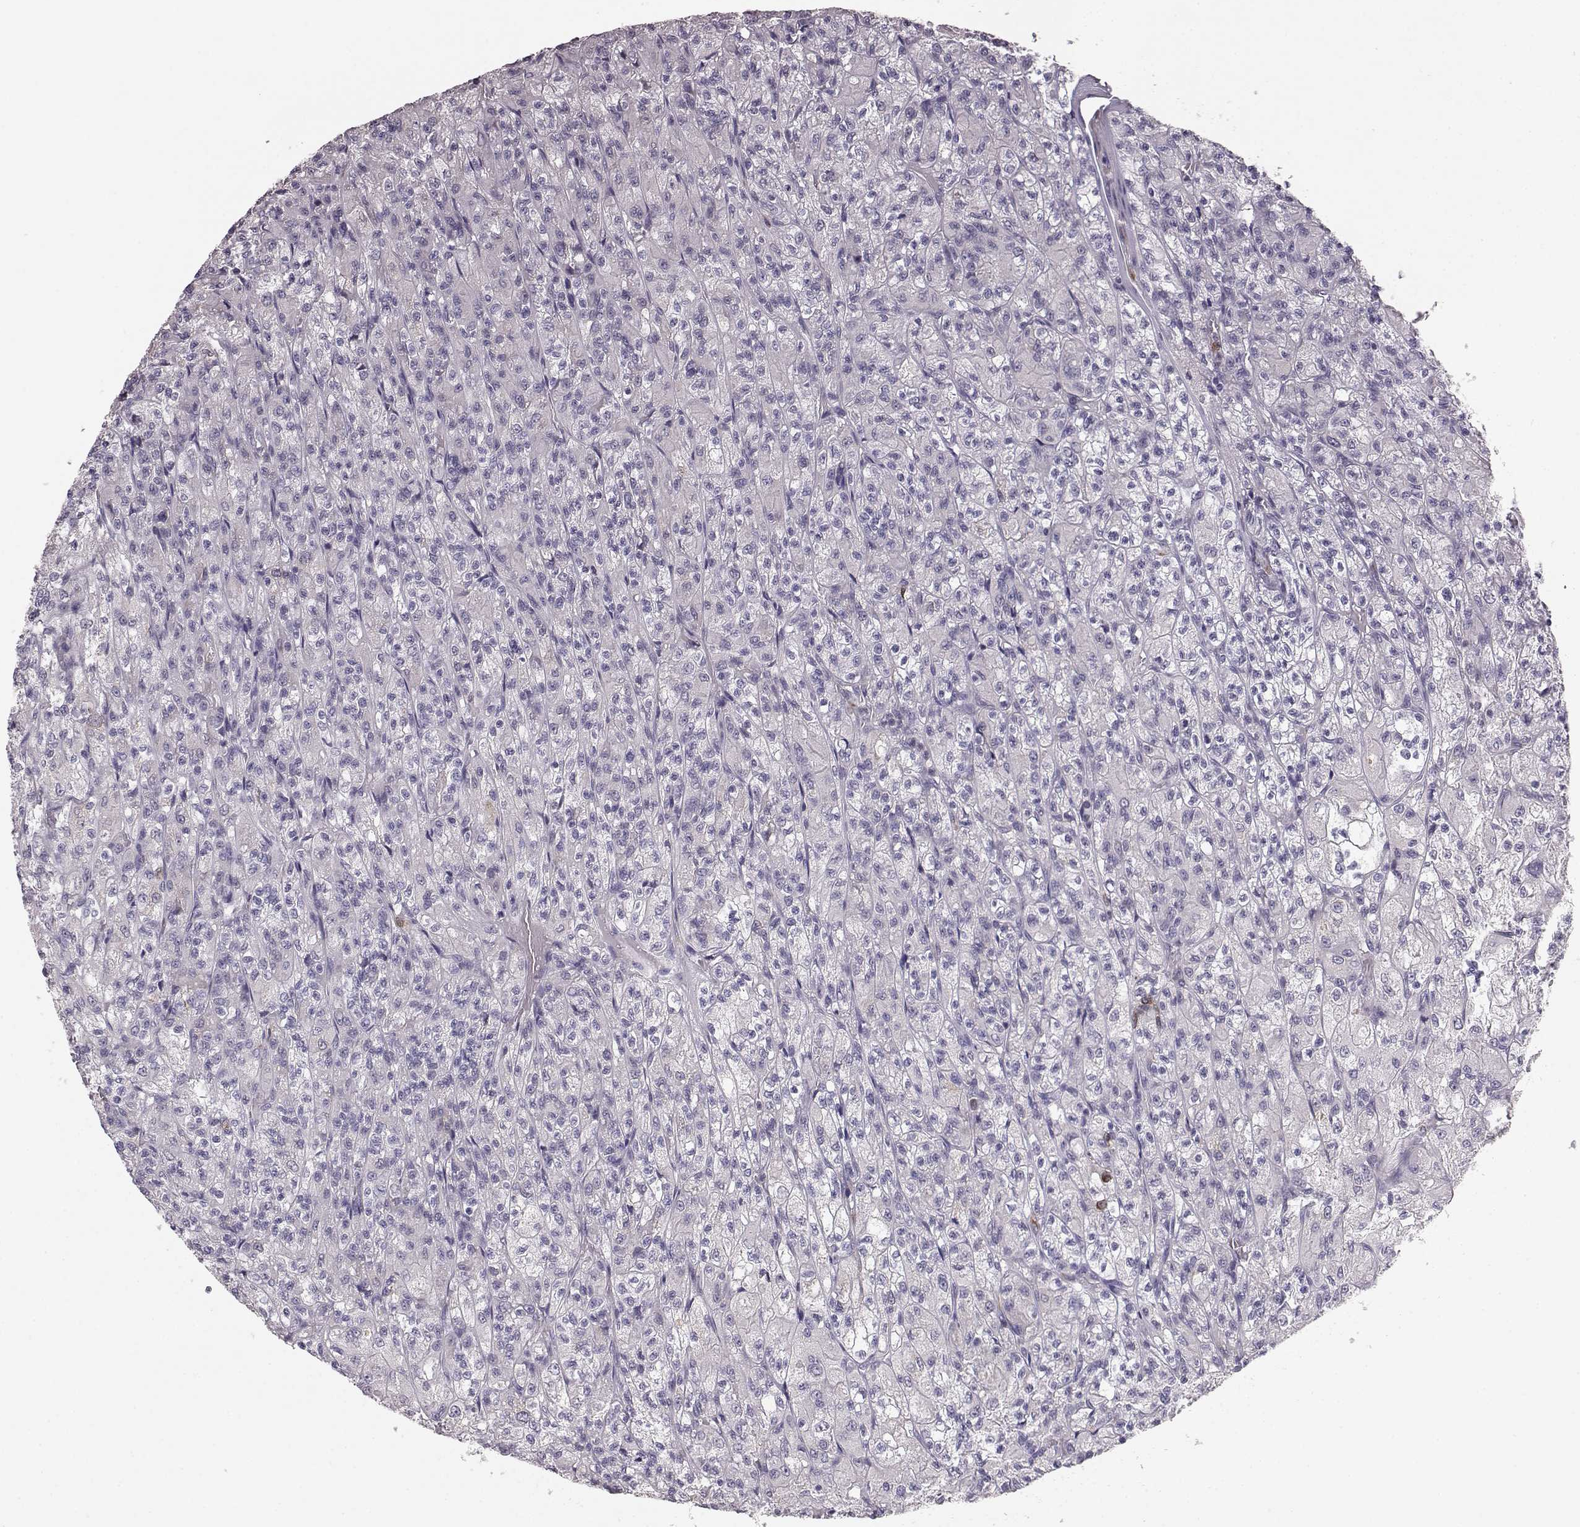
{"staining": {"intensity": "negative", "quantity": "none", "location": "none"}, "tissue": "renal cancer", "cell_type": "Tumor cells", "image_type": "cancer", "snomed": [{"axis": "morphology", "description": "Adenocarcinoma, NOS"}, {"axis": "topography", "description": "Kidney"}], "caption": "Immunohistochemistry (IHC) of renal cancer reveals no positivity in tumor cells.", "gene": "ELOVL5", "patient": {"sex": "female", "age": 70}}